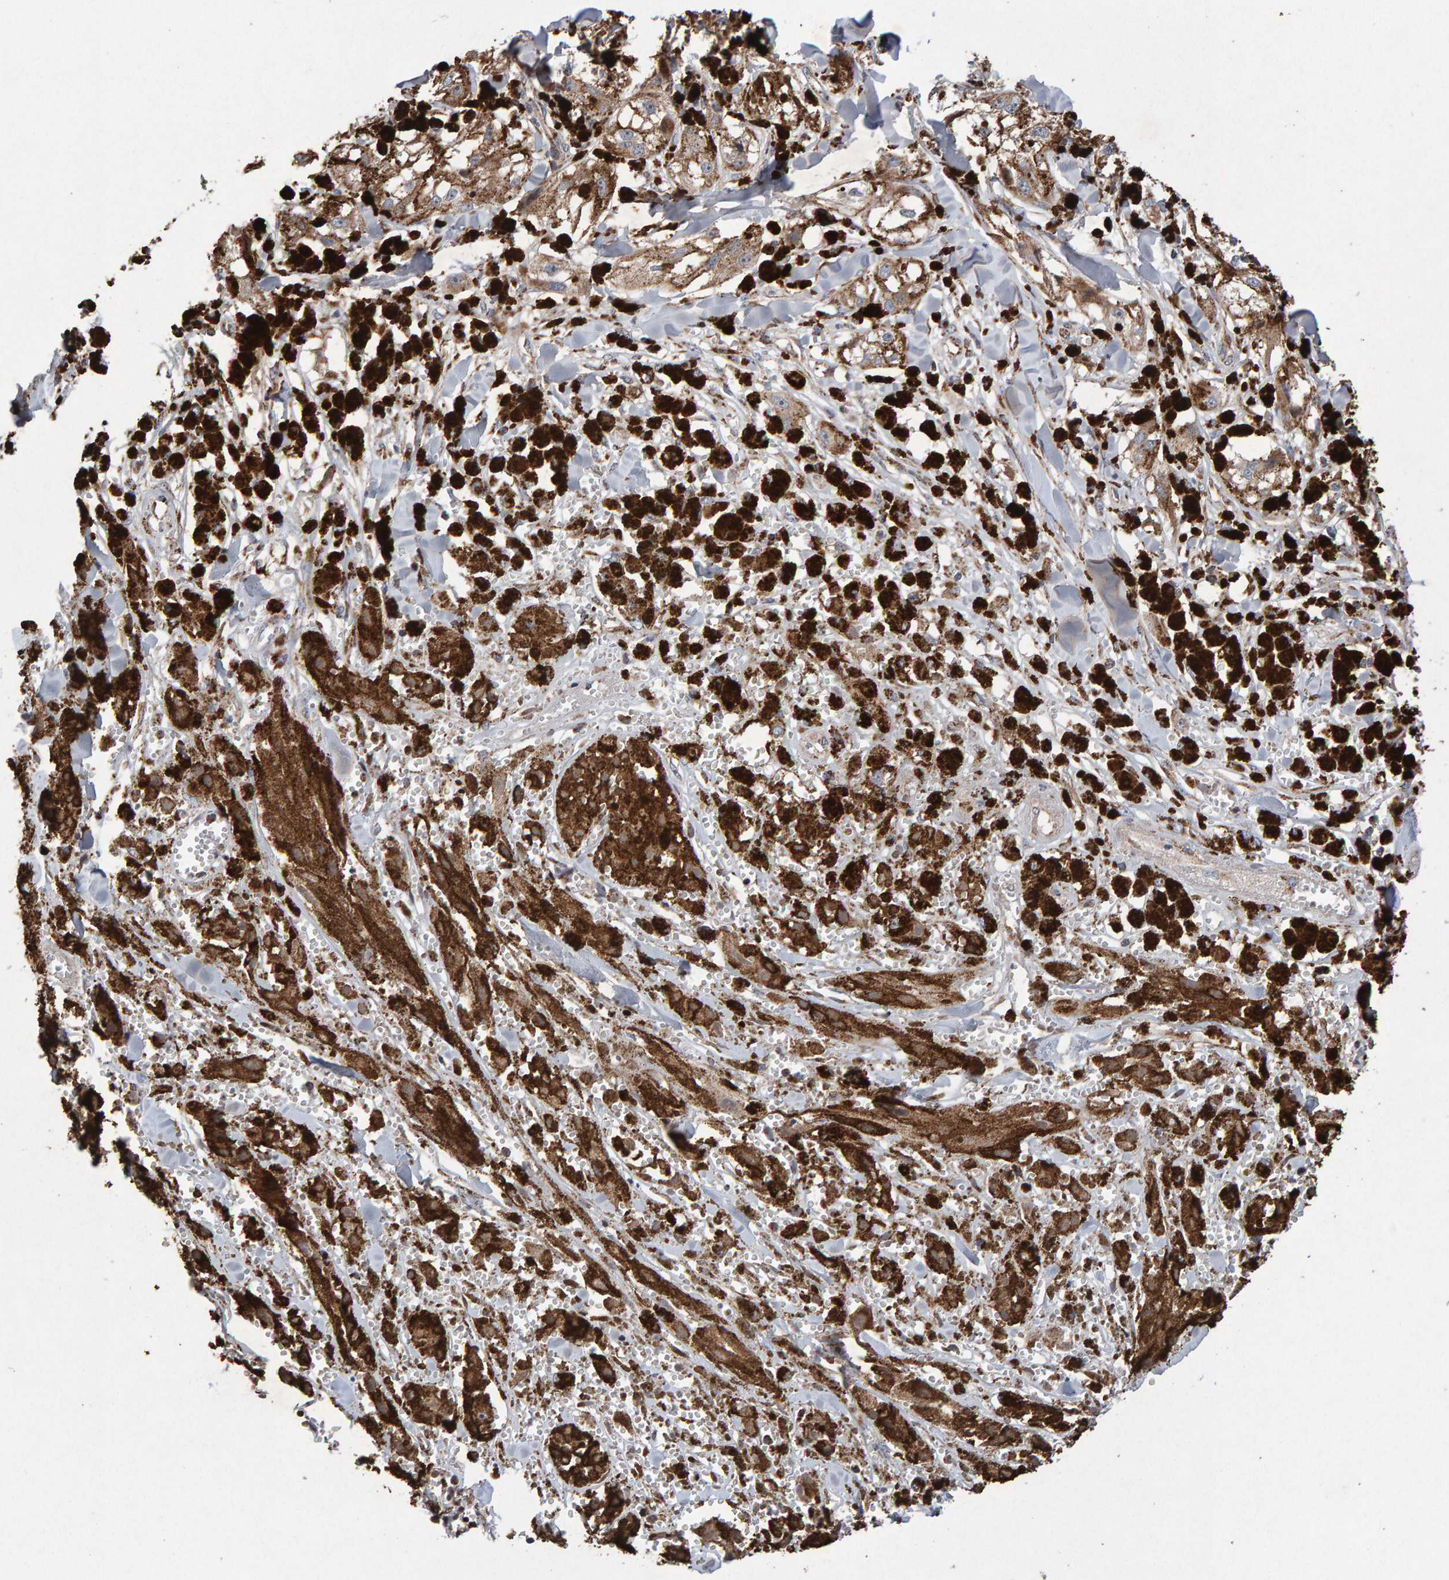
{"staining": {"intensity": "moderate", "quantity": ">75%", "location": "cytoplasmic/membranous"}, "tissue": "melanoma", "cell_type": "Tumor cells", "image_type": "cancer", "snomed": [{"axis": "morphology", "description": "Malignant melanoma, NOS"}, {"axis": "topography", "description": "Skin"}], "caption": "A photomicrograph of human malignant melanoma stained for a protein exhibits moderate cytoplasmic/membranous brown staining in tumor cells.", "gene": "PECR", "patient": {"sex": "male", "age": 88}}